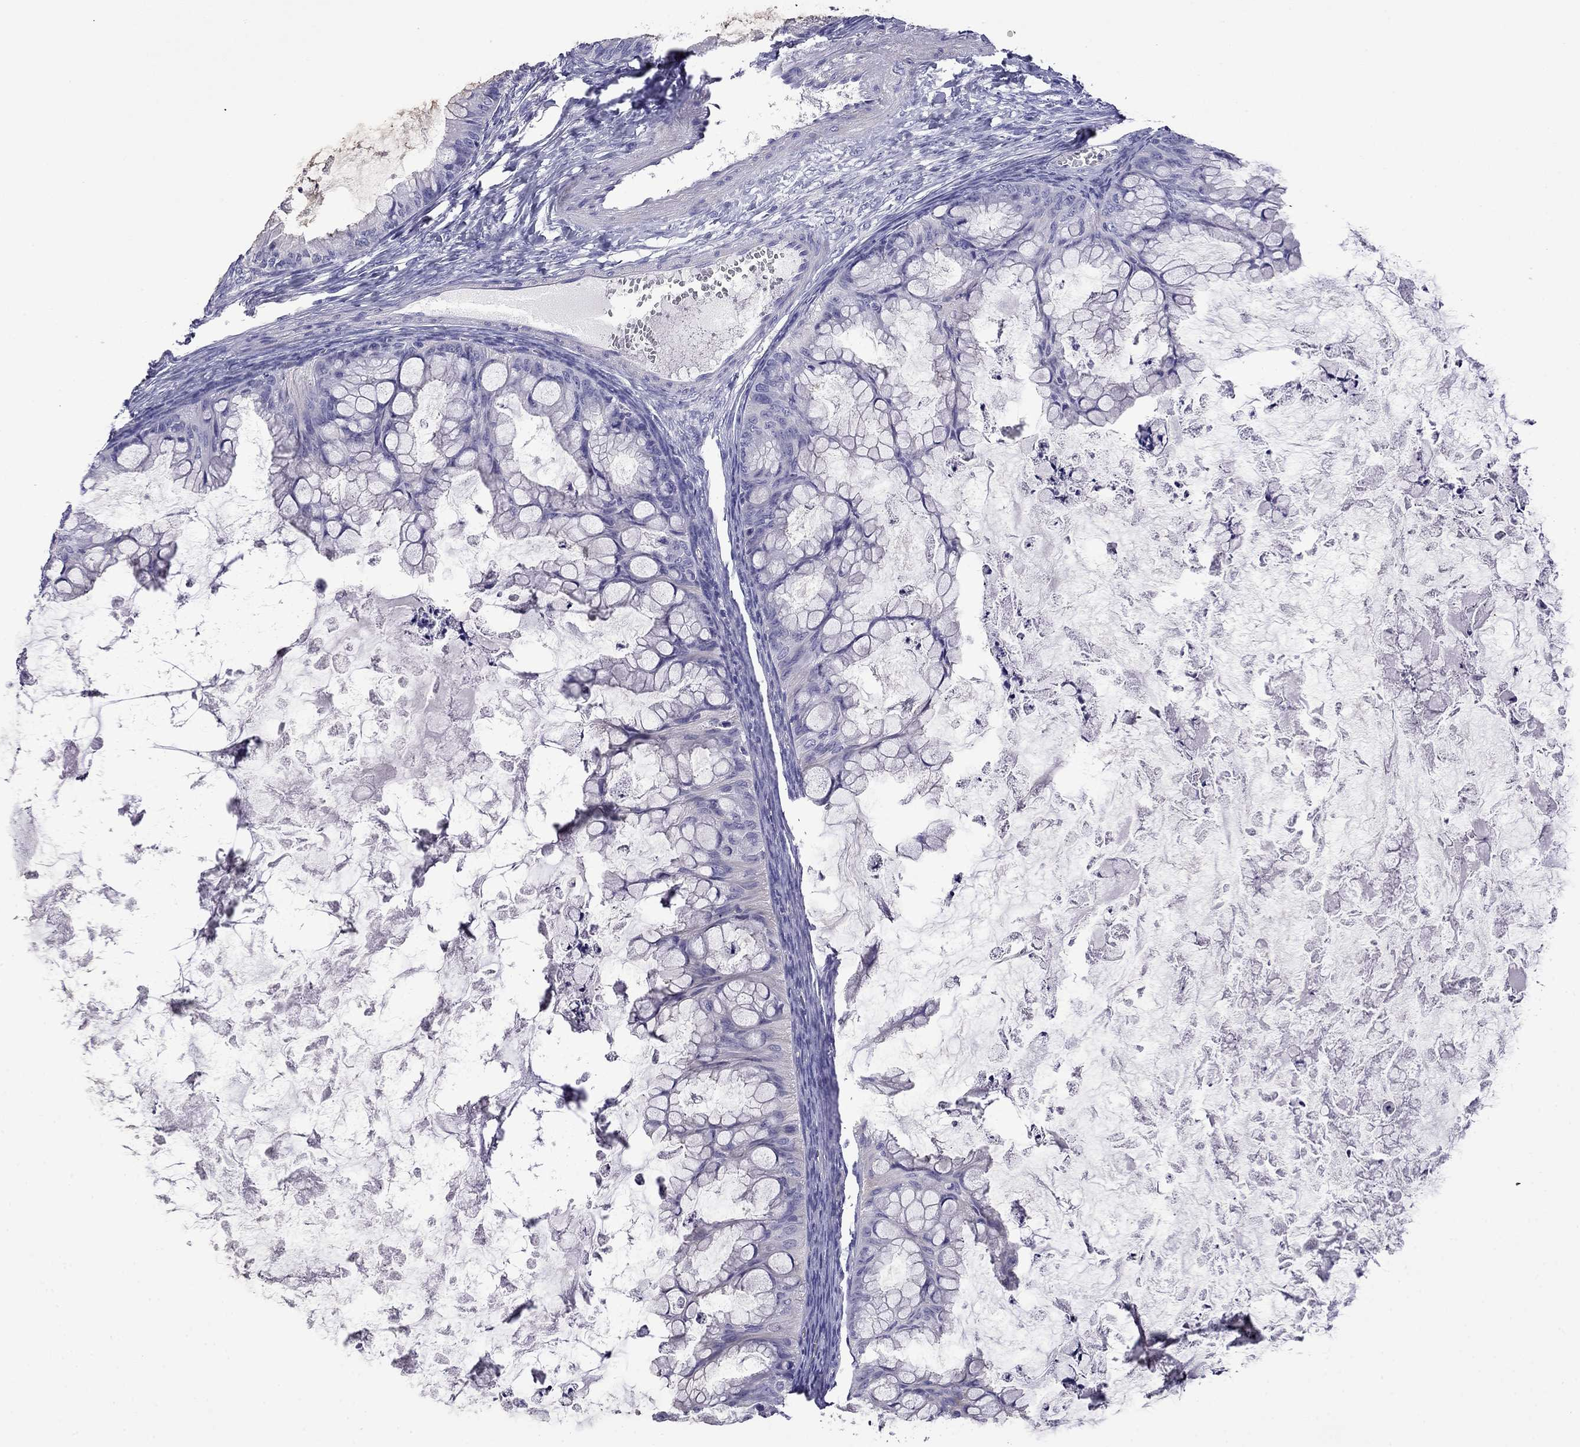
{"staining": {"intensity": "negative", "quantity": "none", "location": "none"}, "tissue": "ovarian cancer", "cell_type": "Tumor cells", "image_type": "cancer", "snomed": [{"axis": "morphology", "description": "Cystadenocarcinoma, mucinous, NOS"}, {"axis": "topography", "description": "Ovary"}], "caption": "Ovarian mucinous cystadenocarcinoma was stained to show a protein in brown. There is no significant expression in tumor cells.", "gene": "PRR18", "patient": {"sex": "female", "age": 35}}